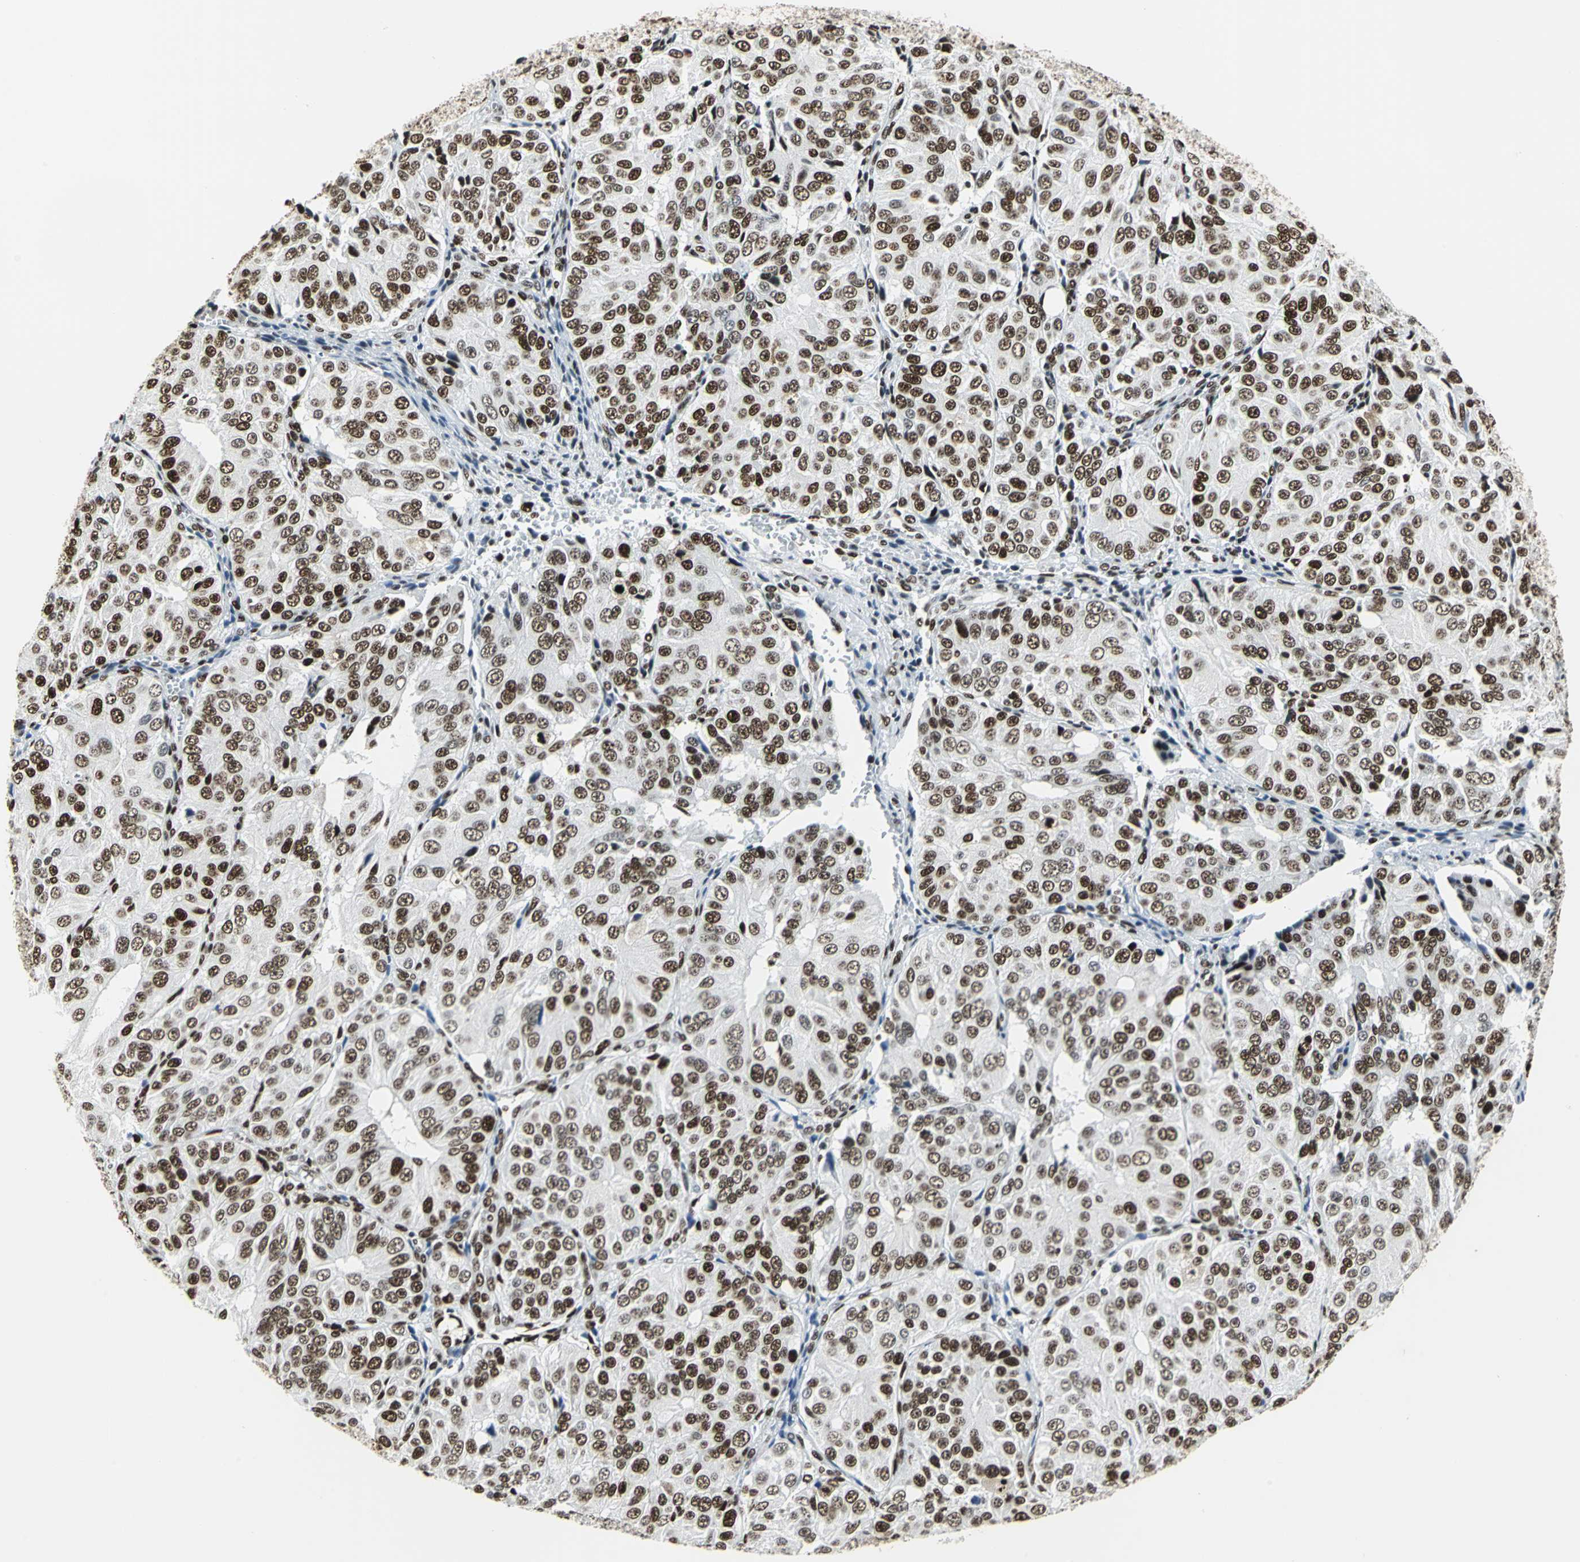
{"staining": {"intensity": "strong", "quantity": ">75%", "location": "nuclear"}, "tissue": "ovarian cancer", "cell_type": "Tumor cells", "image_type": "cancer", "snomed": [{"axis": "morphology", "description": "Carcinoma, endometroid"}, {"axis": "topography", "description": "Ovary"}], "caption": "Immunohistochemistry image of human endometroid carcinoma (ovarian) stained for a protein (brown), which displays high levels of strong nuclear expression in about >75% of tumor cells.", "gene": "HDAC2", "patient": {"sex": "female", "age": 51}}